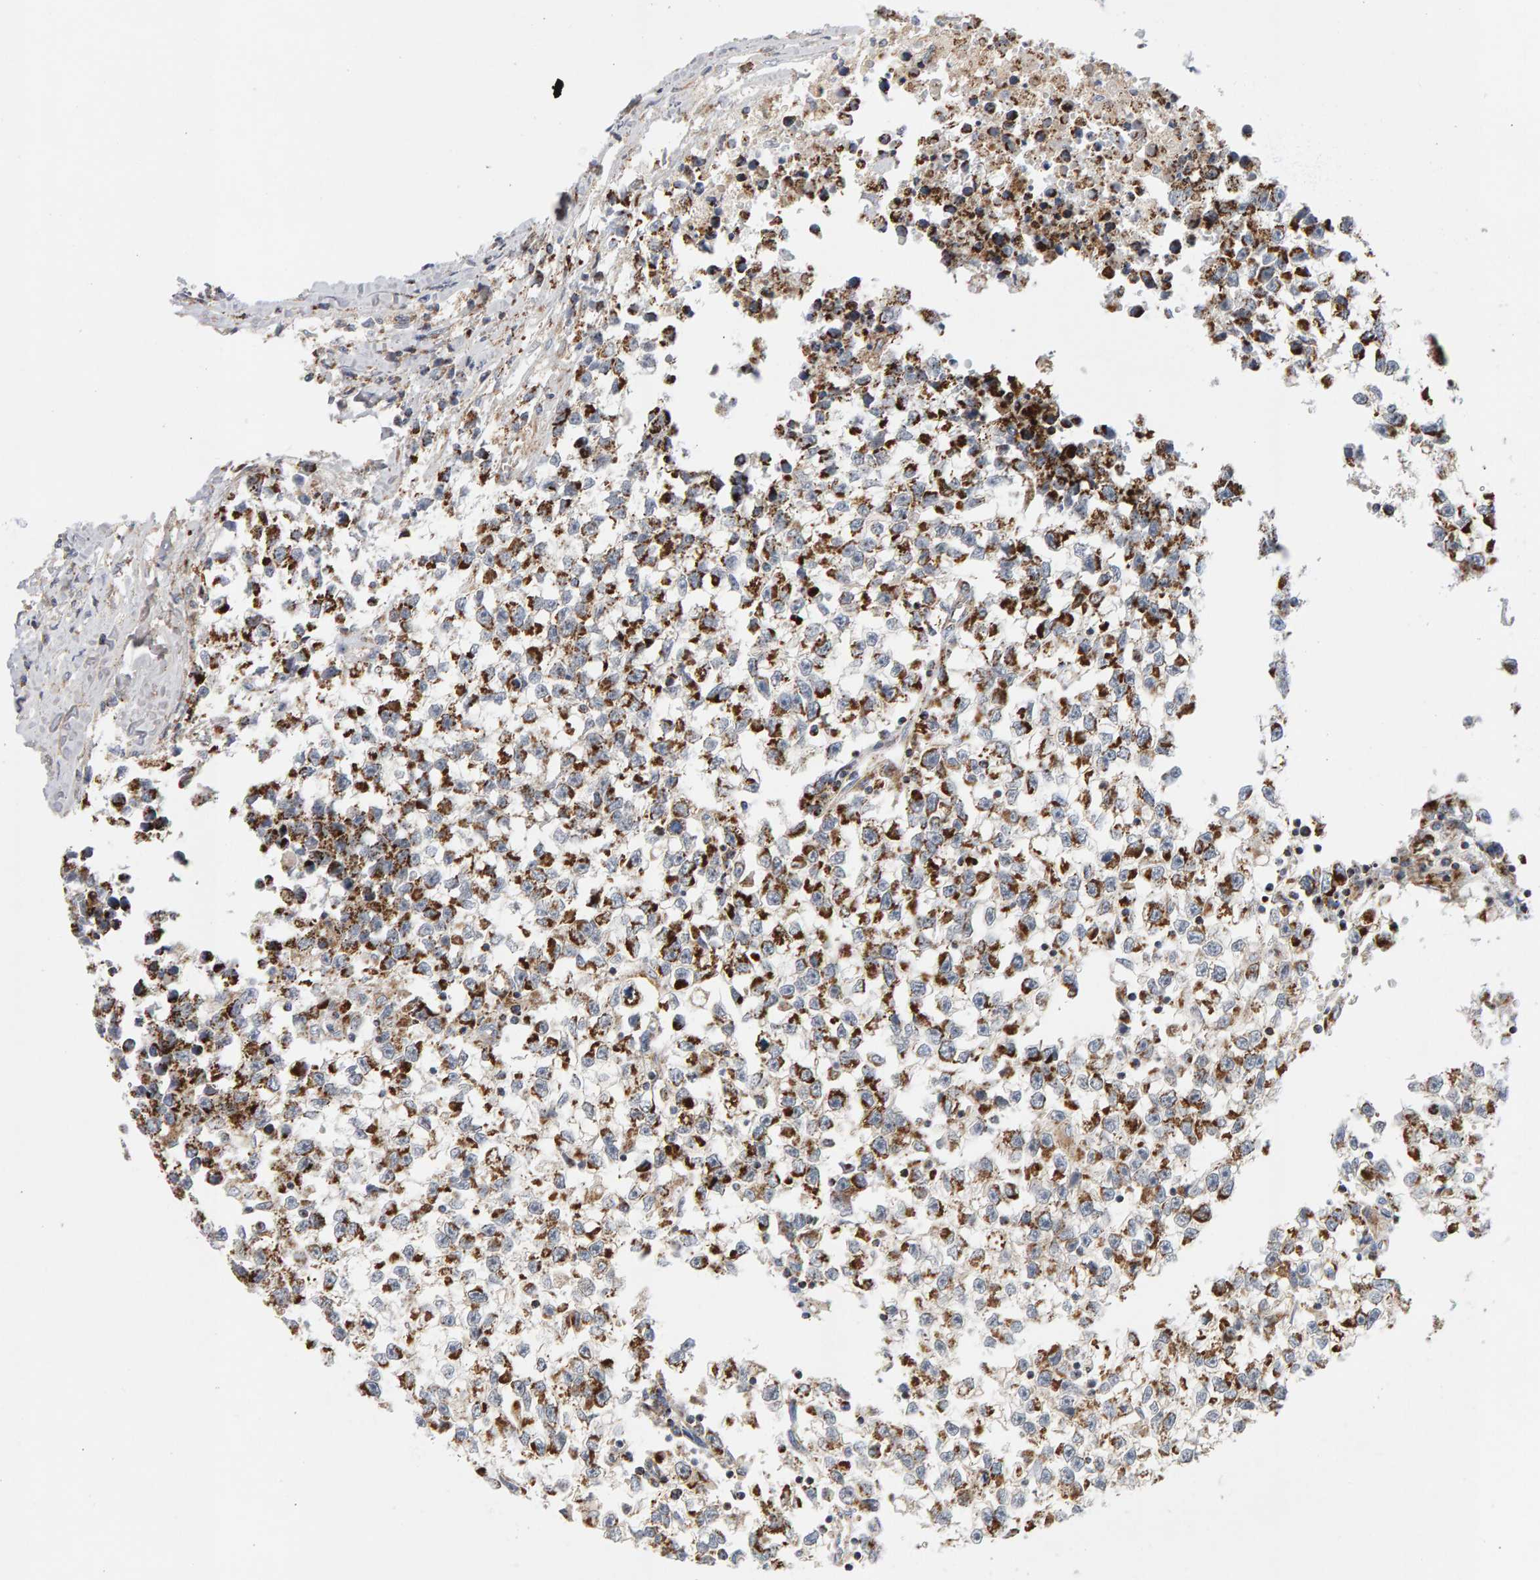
{"staining": {"intensity": "strong", "quantity": ">75%", "location": "cytoplasmic/membranous"}, "tissue": "testis cancer", "cell_type": "Tumor cells", "image_type": "cancer", "snomed": [{"axis": "morphology", "description": "Seminoma, NOS"}, {"axis": "morphology", "description": "Carcinoma, Embryonal, NOS"}, {"axis": "topography", "description": "Testis"}], "caption": "An image of embryonal carcinoma (testis) stained for a protein demonstrates strong cytoplasmic/membranous brown staining in tumor cells. (Stains: DAB in brown, nuclei in blue, Microscopy: brightfield microscopy at high magnification).", "gene": "GGTA1", "patient": {"sex": "male", "age": 51}}